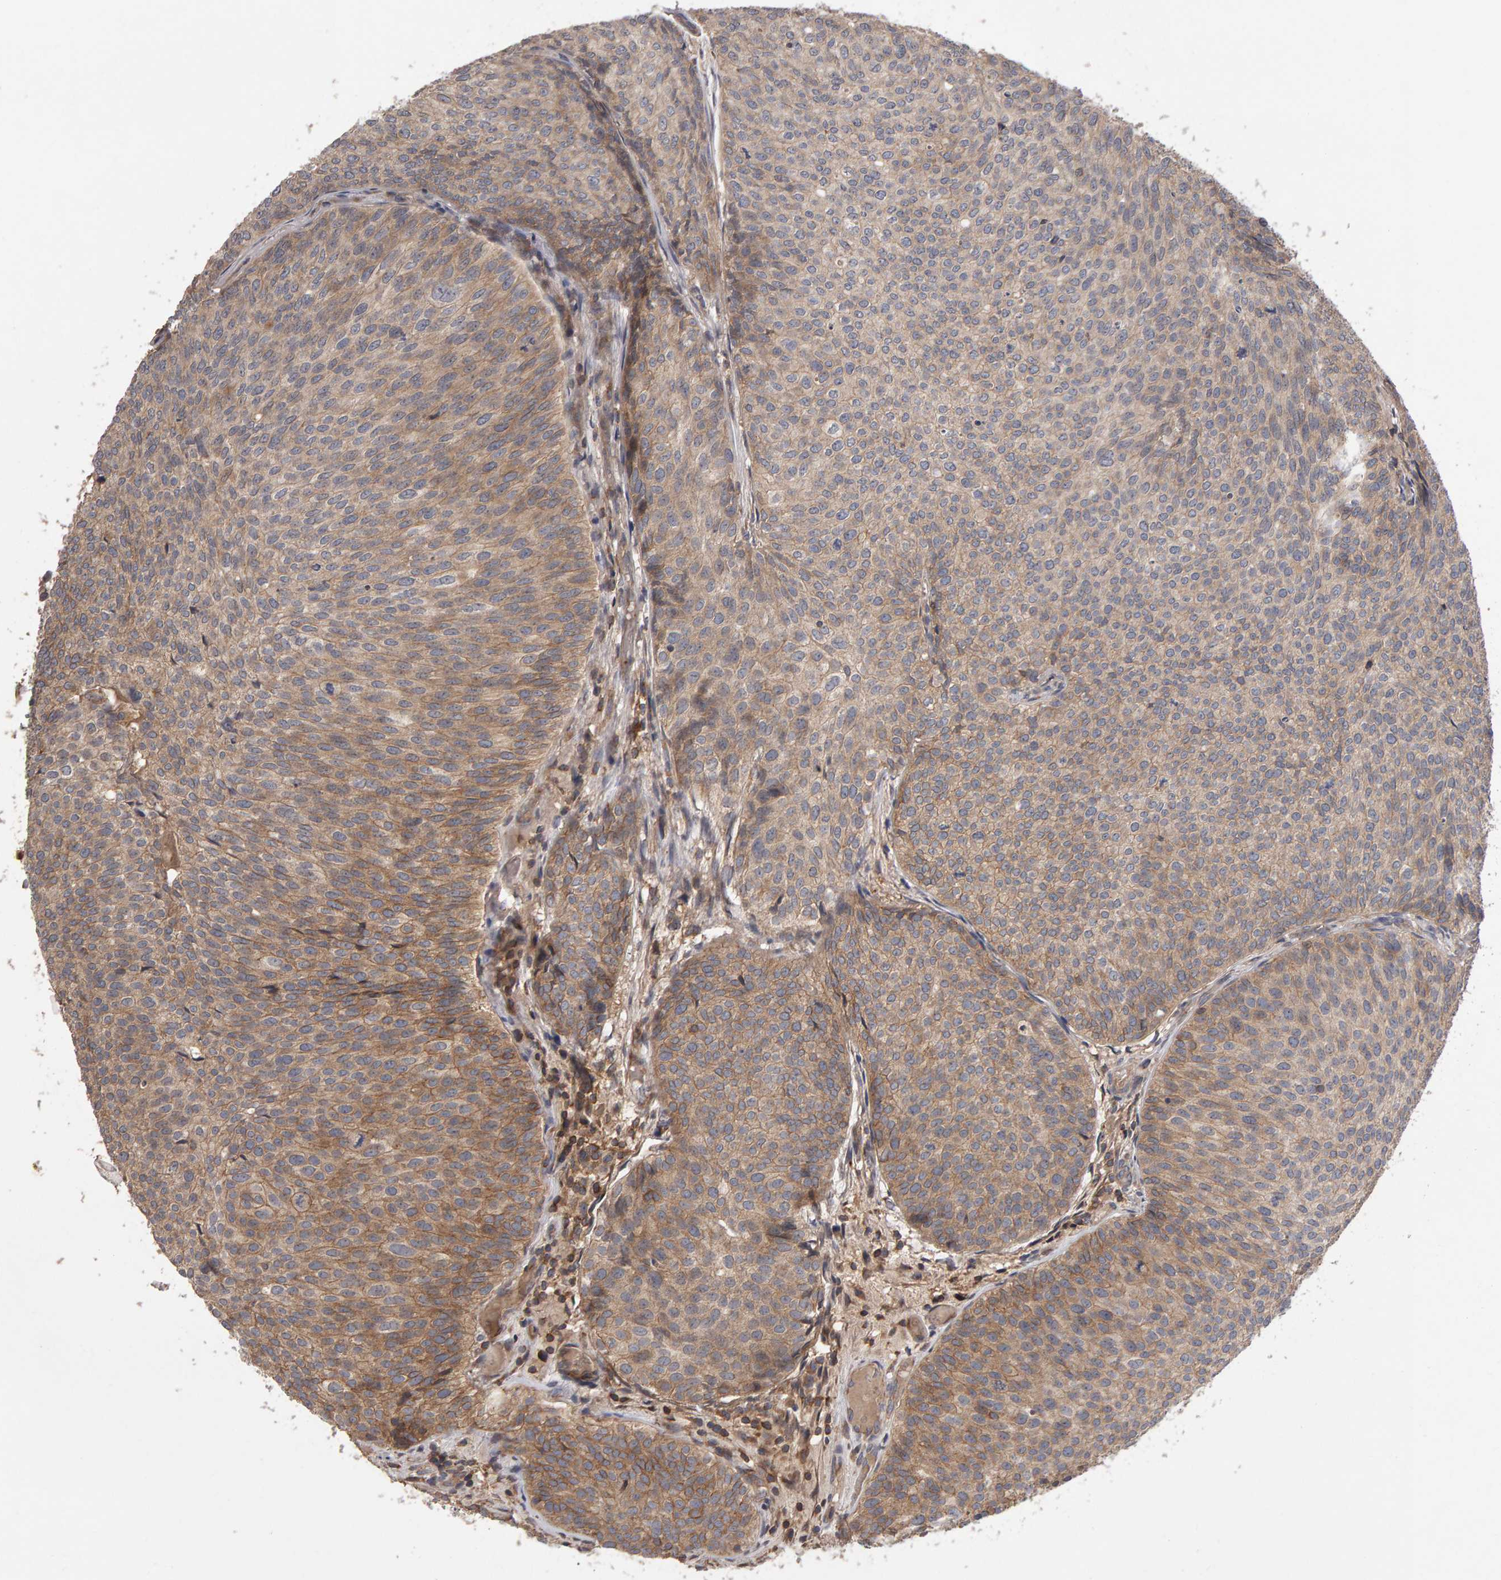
{"staining": {"intensity": "weak", "quantity": ">75%", "location": "cytoplasmic/membranous"}, "tissue": "urothelial cancer", "cell_type": "Tumor cells", "image_type": "cancer", "snomed": [{"axis": "morphology", "description": "Urothelial carcinoma, Low grade"}, {"axis": "topography", "description": "Urinary bladder"}], "caption": "A micrograph of urothelial cancer stained for a protein shows weak cytoplasmic/membranous brown staining in tumor cells.", "gene": "PGS1", "patient": {"sex": "male", "age": 86}}